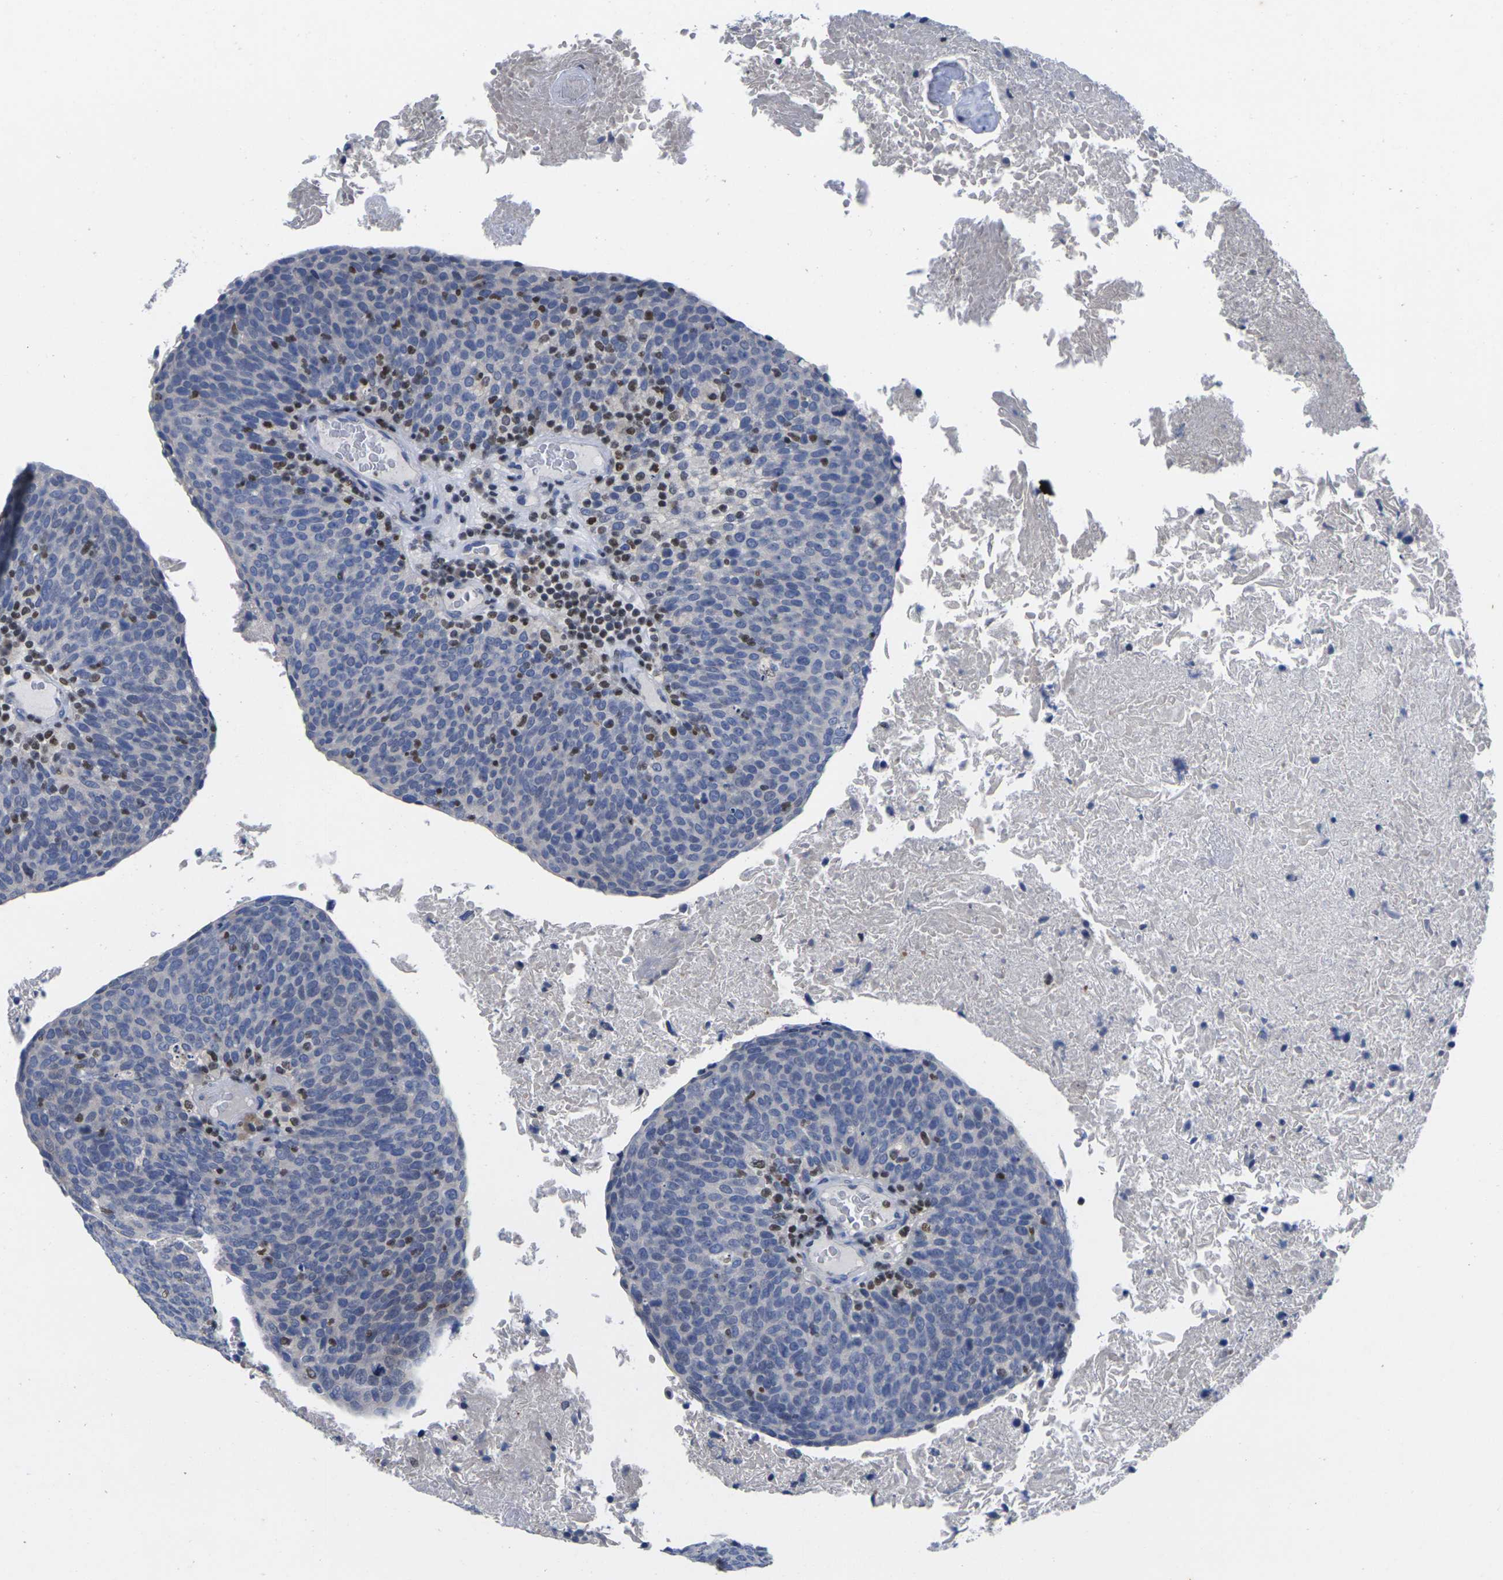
{"staining": {"intensity": "negative", "quantity": "none", "location": "none"}, "tissue": "head and neck cancer", "cell_type": "Tumor cells", "image_type": "cancer", "snomed": [{"axis": "morphology", "description": "Squamous cell carcinoma, NOS"}, {"axis": "morphology", "description": "Squamous cell carcinoma, metastatic, NOS"}, {"axis": "topography", "description": "Lymph node"}, {"axis": "topography", "description": "Head-Neck"}], "caption": "This is an IHC photomicrograph of human head and neck cancer (squamous cell carcinoma). There is no expression in tumor cells.", "gene": "IKZF1", "patient": {"sex": "male", "age": 62}}